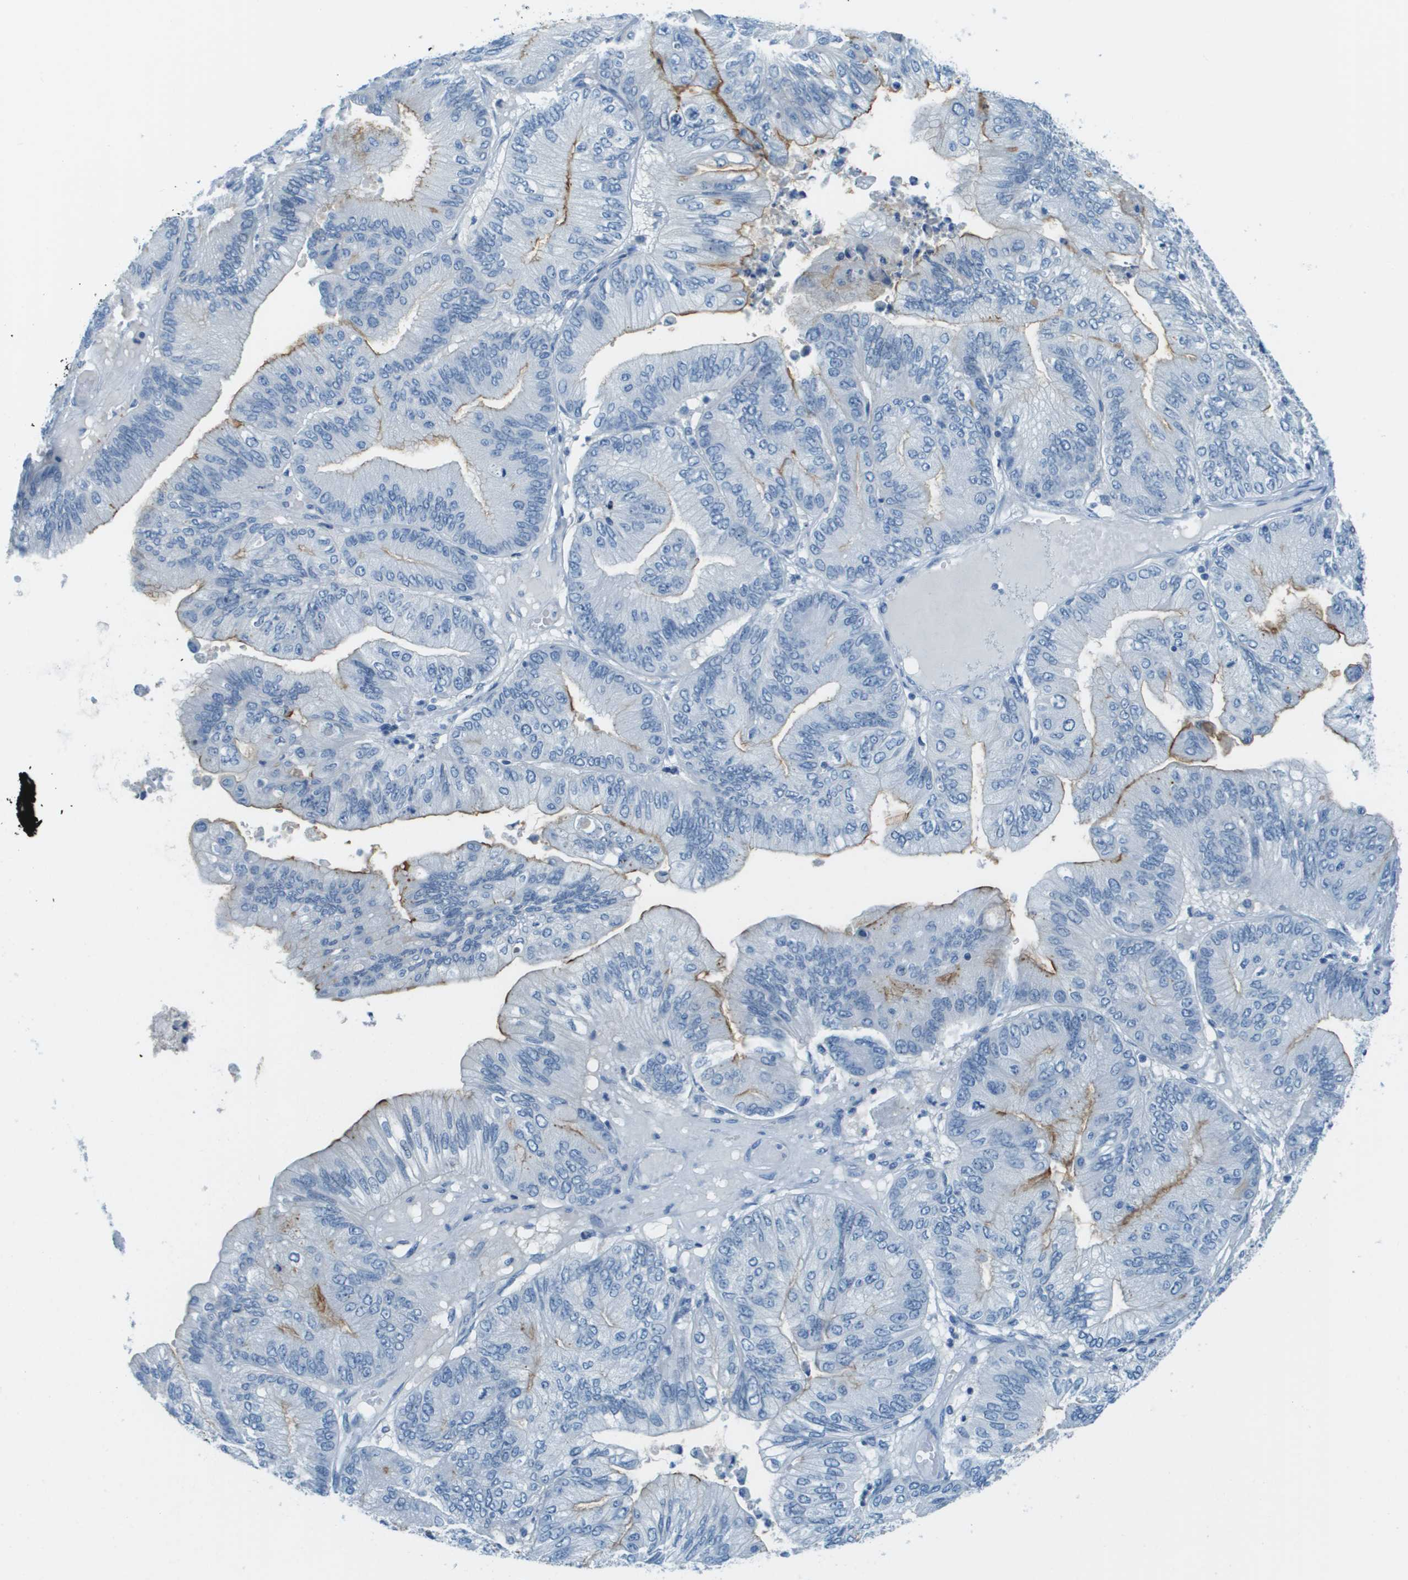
{"staining": {"intensity": "moderate", "quantity": "<25%", "location": "cytoplasmic/membranous"}, "tissue": "ovarian cancer", "cell_type": "Tumor cells", "image_type": "cancer", "snomed": [{"axis": "morphology", "description": "Cystadenocarcinoma, mucinous, NOS"}, {"axis": "topography", "description": "Ovary"}], "caption": "Immunohistochemistry (IHC) of human mucinous cystadenocarcinoma (ovarian) exhibits low levels of moderate cytoplasmic/membranous staining in about <25% of tumor cells. (Stains: DAB in brown, nuclei in blue, Microscopy: brightfield microscopy at high magnification).", "gene": "CDHR2", "patient": {"sex": "female", "age": 61}}